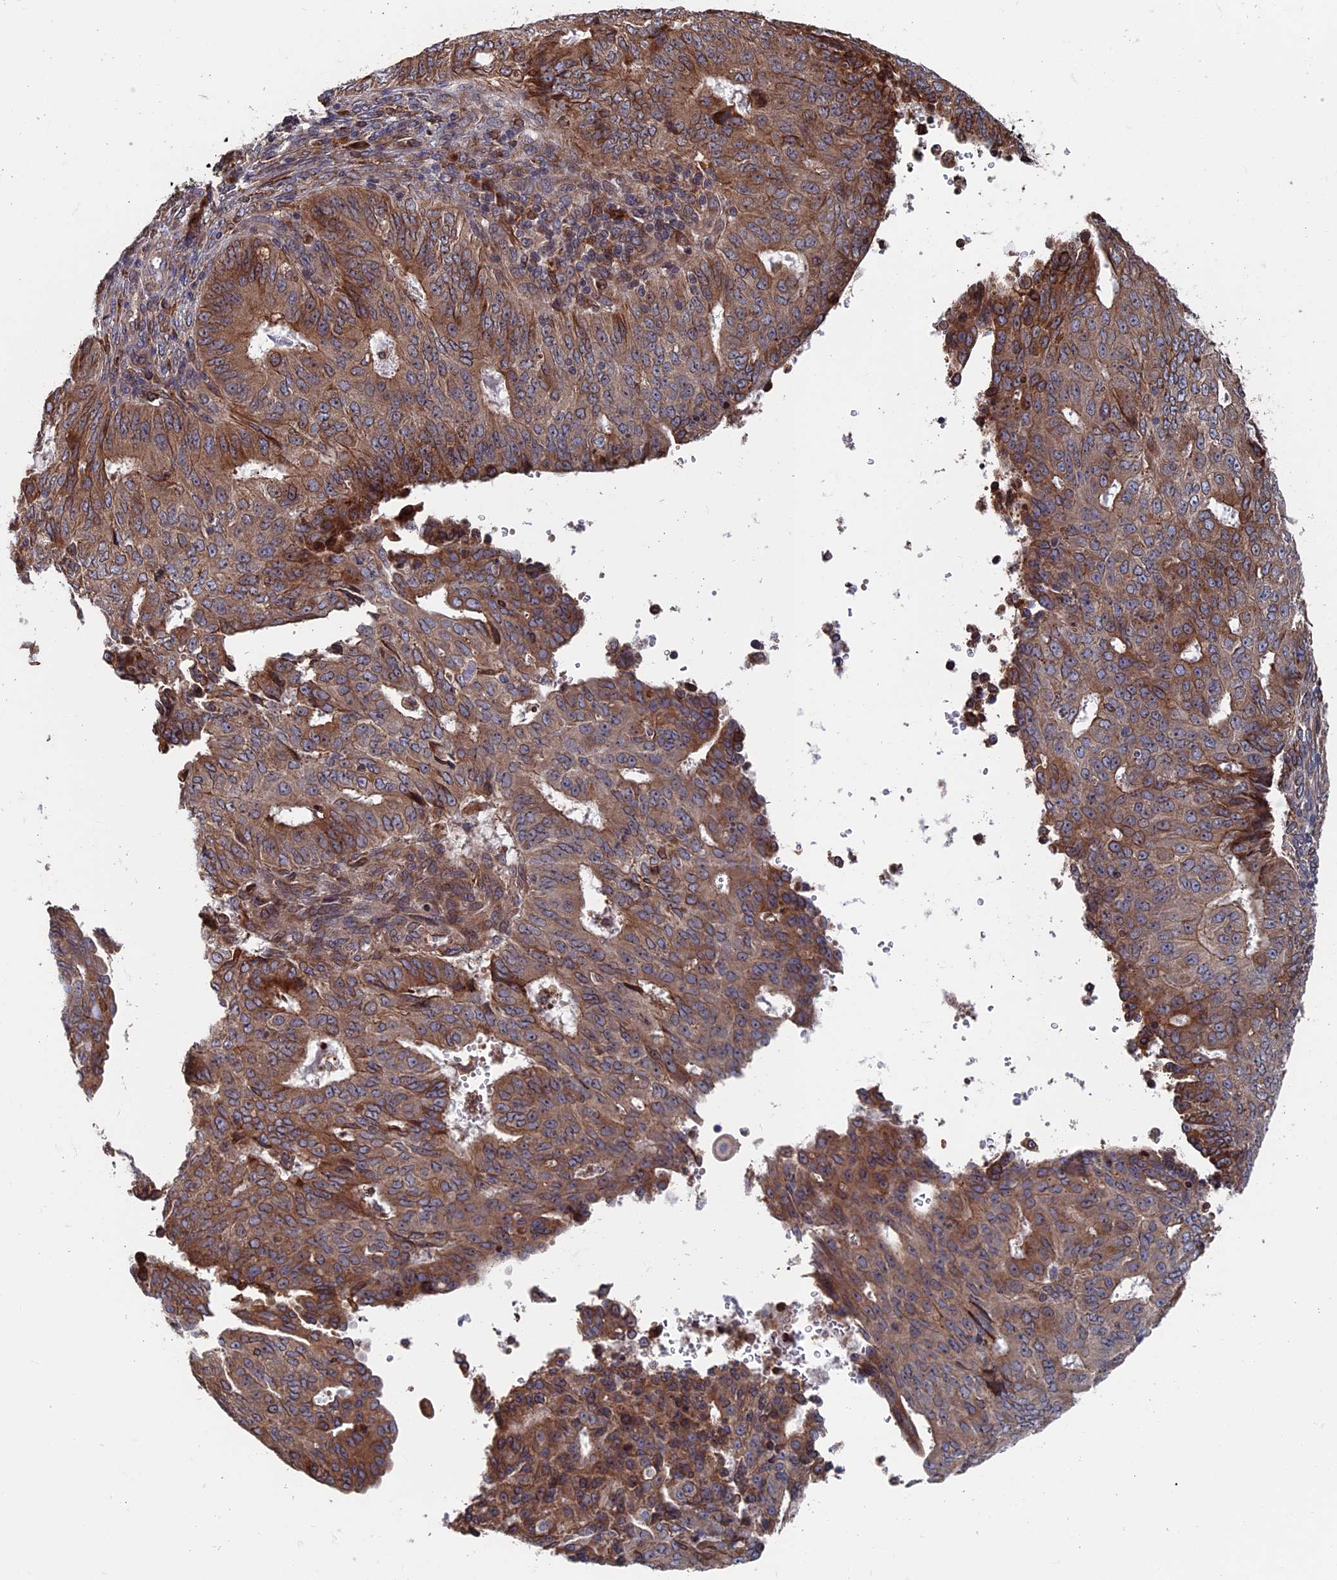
{"staining": {"intensity": "moderate", "quantity": ">75%", "location": "cytoplasmic/membranous"}, "tissue": "endometrial cancer", "cell_type": "Tumor cells", "image_type": "cancer", "snomed": [{"axis": "morphology", "description": "Adenocarcinoma, NOS"}, {"axis": "topography", "description": "Endometrium"}], "caption": "Moderate cytoplasmic/membranous positivity for a protein is appreciated in about >75% of tumor cells of adenocarcinoma (endometrial) using immunohistochemistry.", "gene": "RPUSD1", "patient": {"sex": "female", "age": 32}}